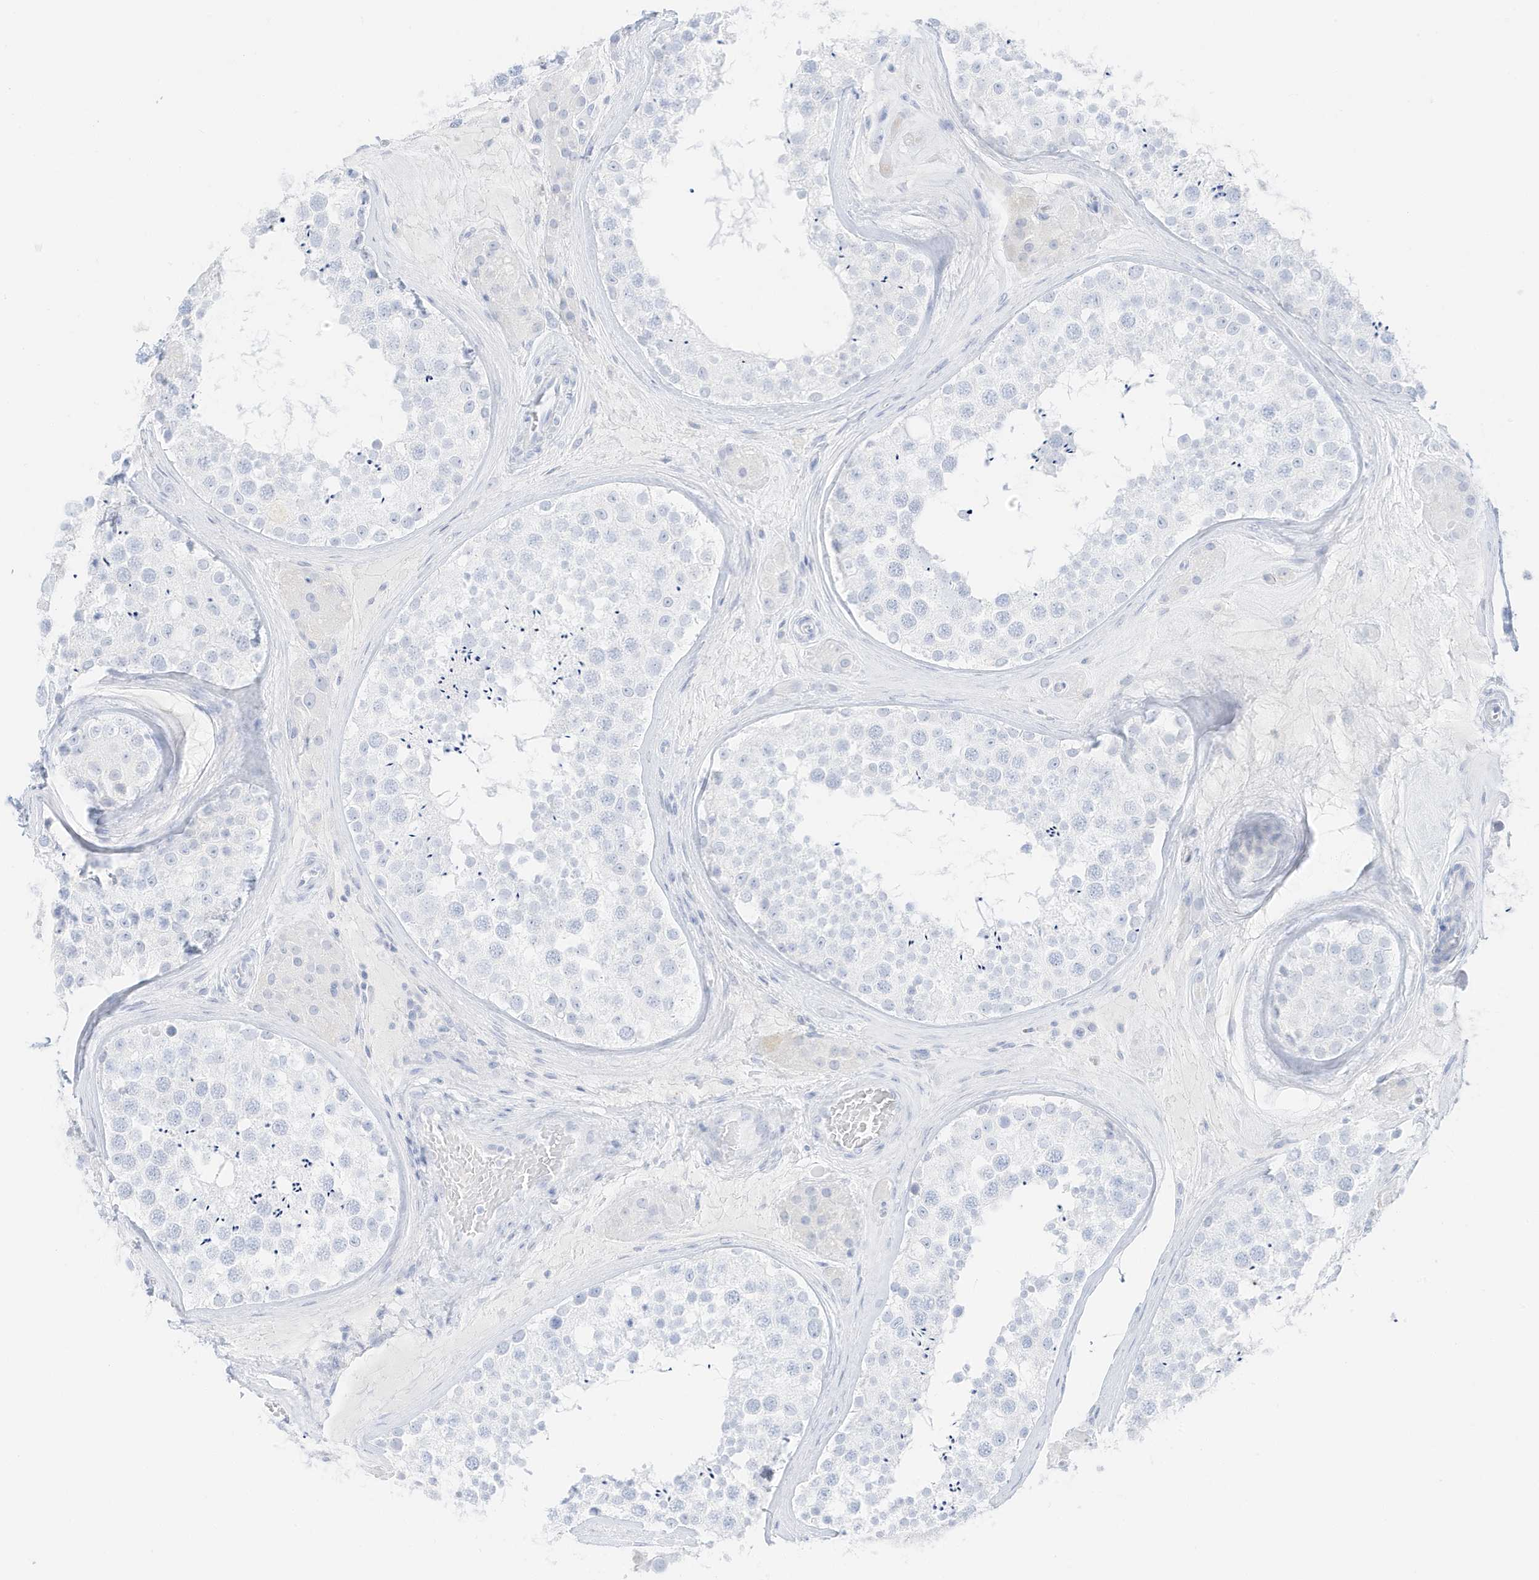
{"staining": {"intensity": "negative", "quantity": "none", "location": "none"}, "tissue": "testis", "cell_type": "Cells in seminiferous ducts", "image_type": "normal", "snomed": [{"axis": "morphology", "description": "Normal tissue, NOS"}, {"axis": "topography", "description": "Testis"}], "caption": "Immunohistochemistry of benign testis displays no positivity in cells in seminiferous ducts. (Brightfield microscopy of DAB immunohistochemistry (IHC) at high magnification).", "gene": "SLC22A13", "patient": {"sex": "male", "age": 46}}